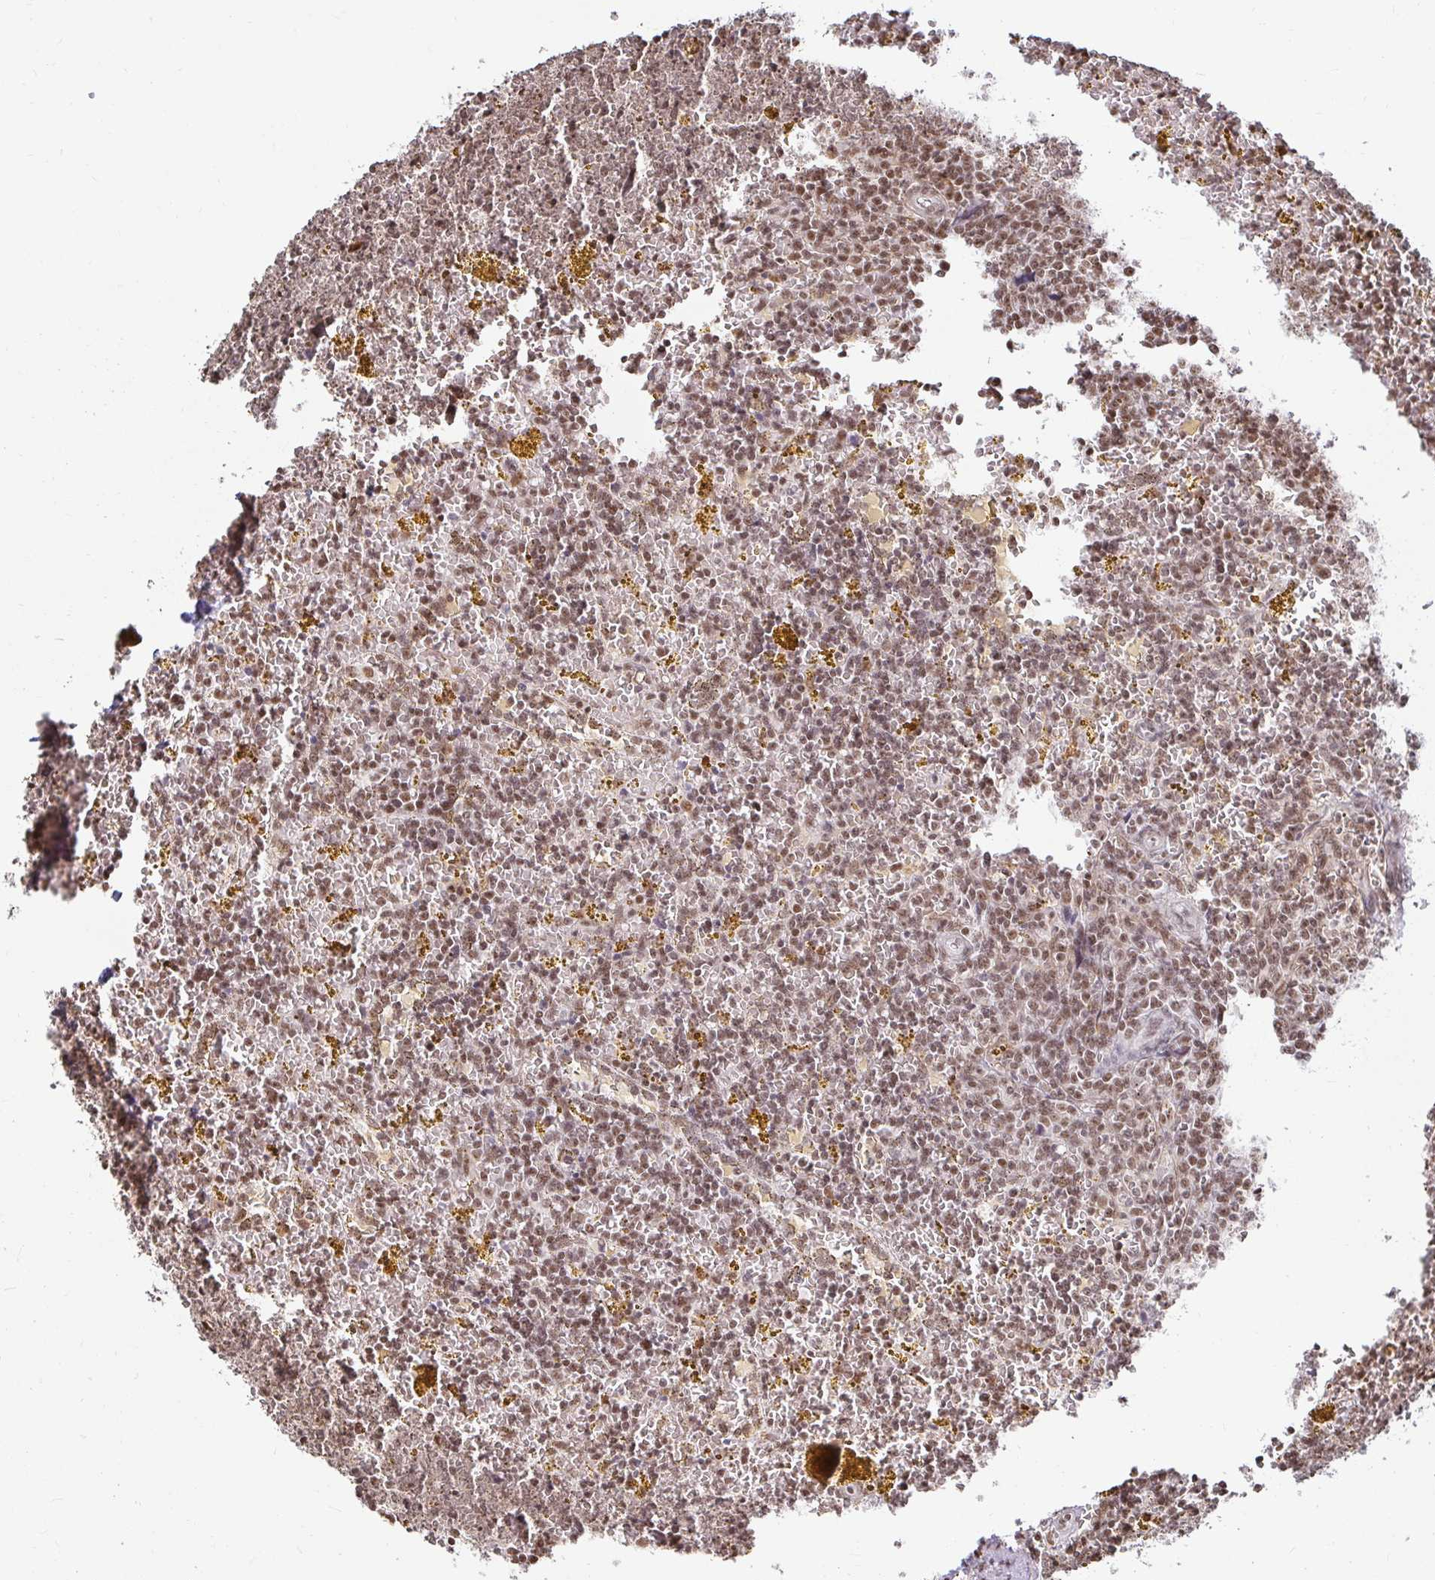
{"staining": {"intensity": "moderate", "quantity": ">75%", "location": "nuclear"}, "tissue": "lymphoma", "cell_type": "Tumor cells", "image_type": "cancer", "snomed": [{"axis": "morphology", "description": "Malignant lymphoma, non-Hodgkin's type, Low grade"}, {"axis": "topography", "description": "Spleen"}, {"axis": "topography", "description": "Lymph node"}], "caption": "IHC (DAB (3,3'-diaminobenzidine)) staining of human lymphoma reveals moderate nuclear protein staining in about >75% of tumor cells.", "gene": "HNRNPU", "patient": {"sex": "female", "age": 66}}